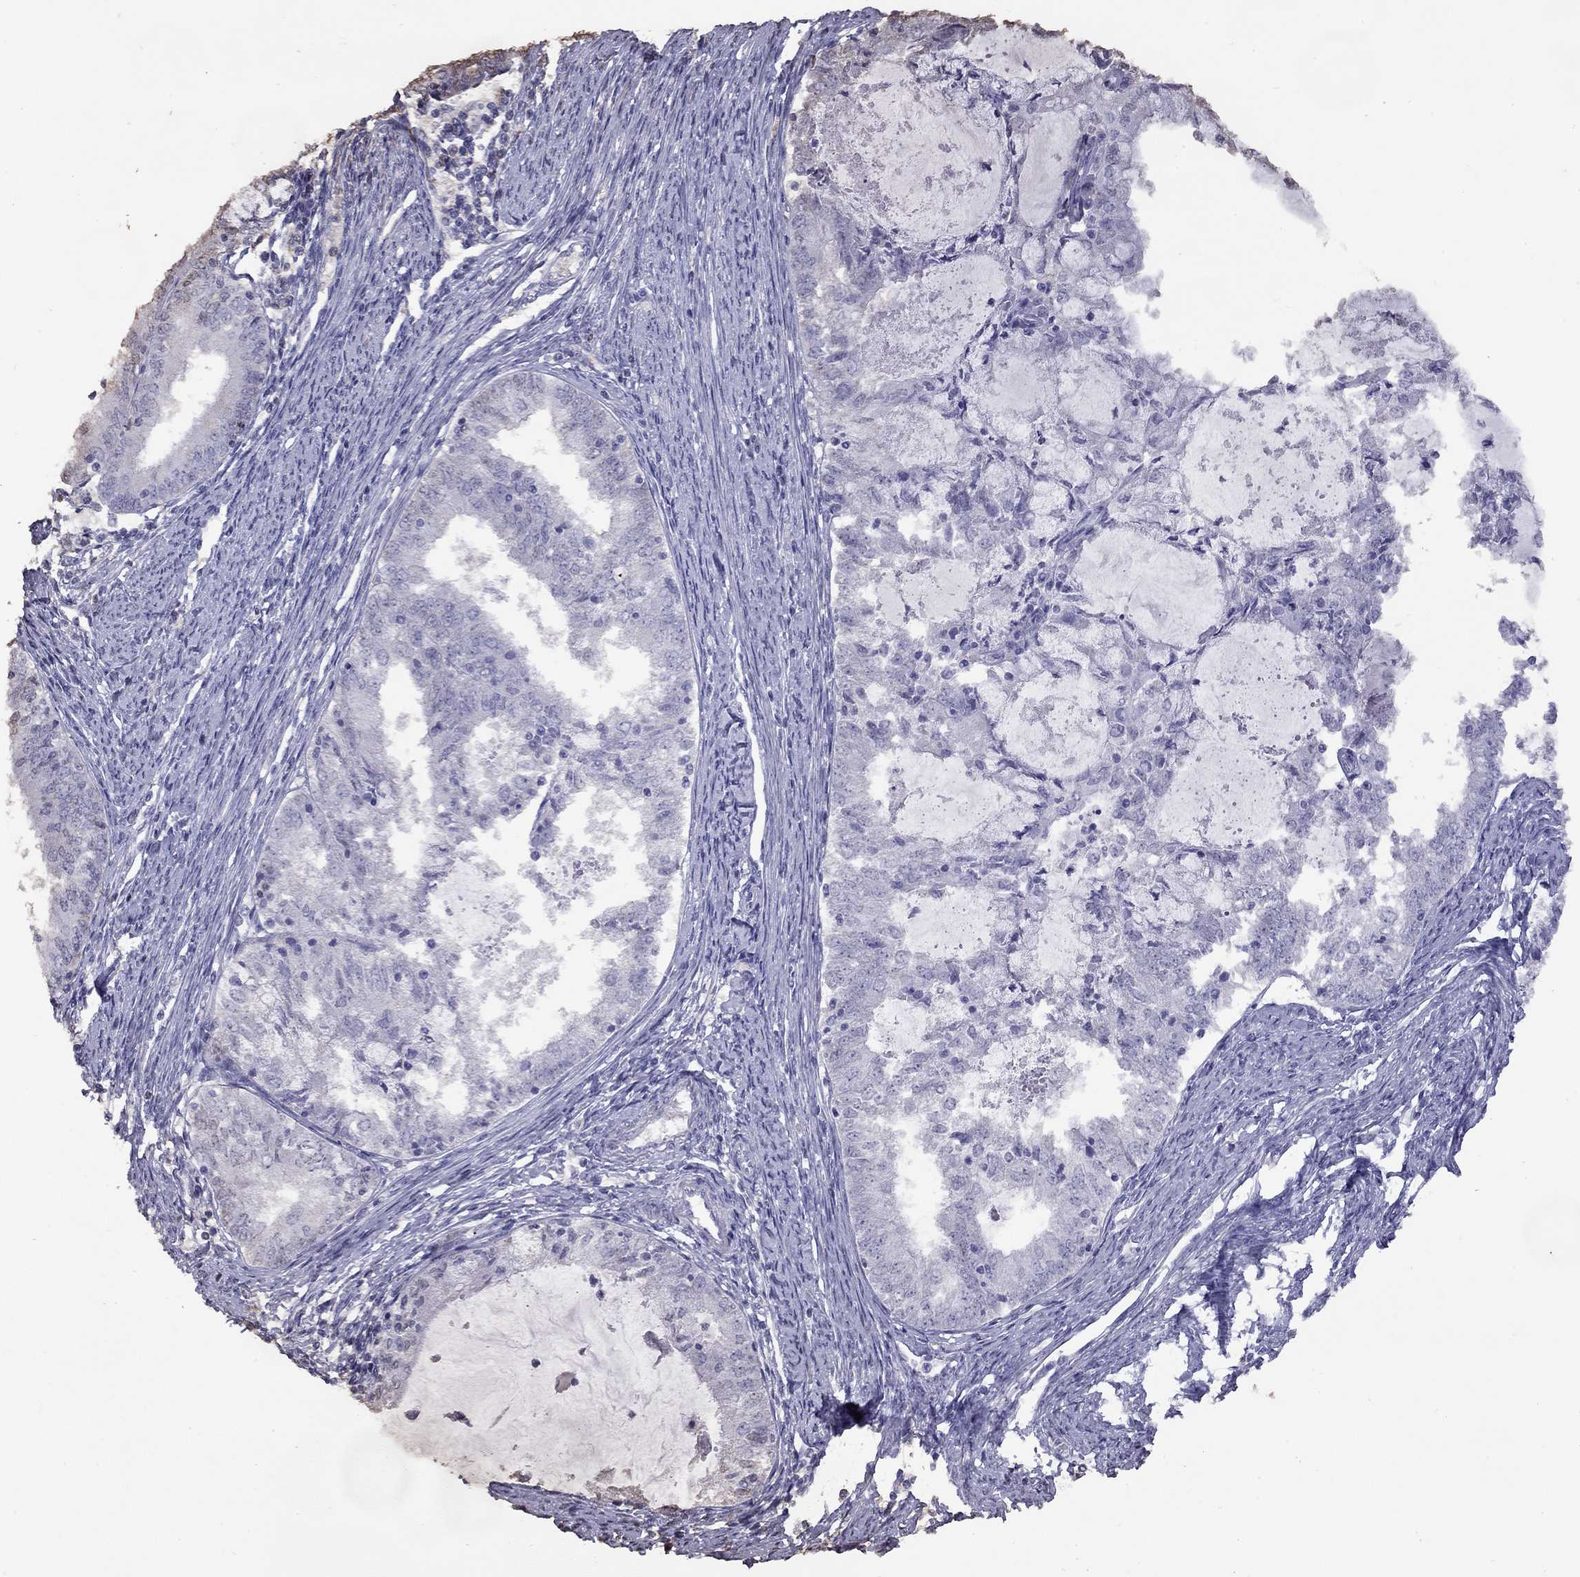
{"staining": {"intensity": "negative", "quantity": "none", "location": "none"}, "tissue": "endometrial cancer", "cell_type": "Tumor cells", "image_type": "cancer", "snomed": [{"axis": "morphology", "description": "Adenocarcinoma, NOS"}, {"axis": "topography", "description": "Endometrium"}], "caption": "Photomicrograph shows no significant protein staining in tumor cells of adenocarcinoma (endometrial).", "gene": "SUN3", "patient": {"sex": "female", "age": 57}}